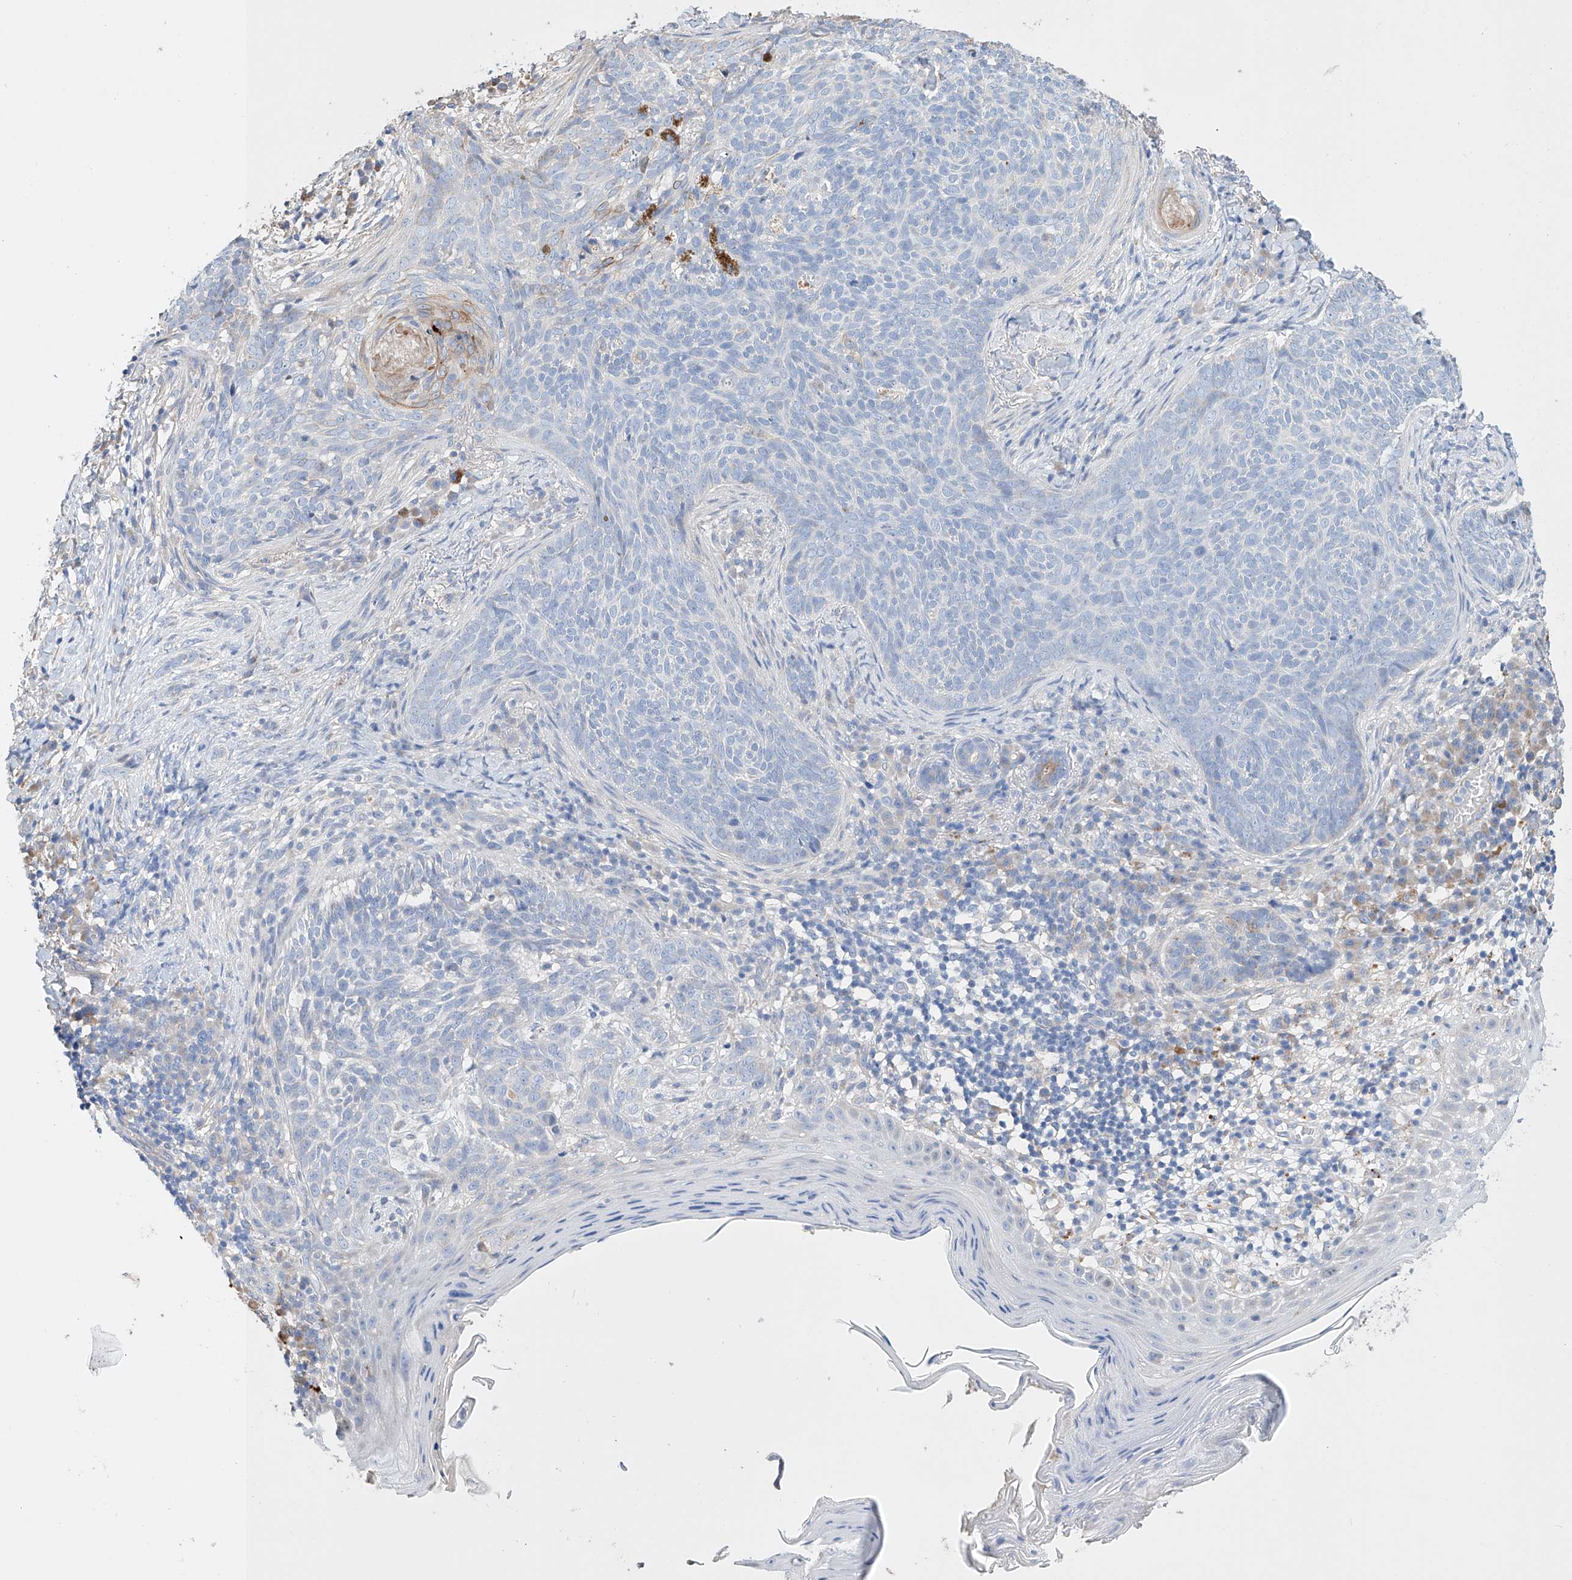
{"staining": {"intensity": "negative", "quantity": "none", "location": "none"}, "tissue": "skin cancer", "cell_type": "Tumor cells", "image_type": "cancer", "snomed": [{"axis": "morphology", "description": "Basal cell carcinoma"}, {"axis": "topography", "description": "Skin"}], "caption": "This is an immunohistochemistry (IHC) histopathology image of skin cancer. There is no staining in tumor cells.", "gene": "AFG1L", "patient": {"sex": "male", "age": 85}}